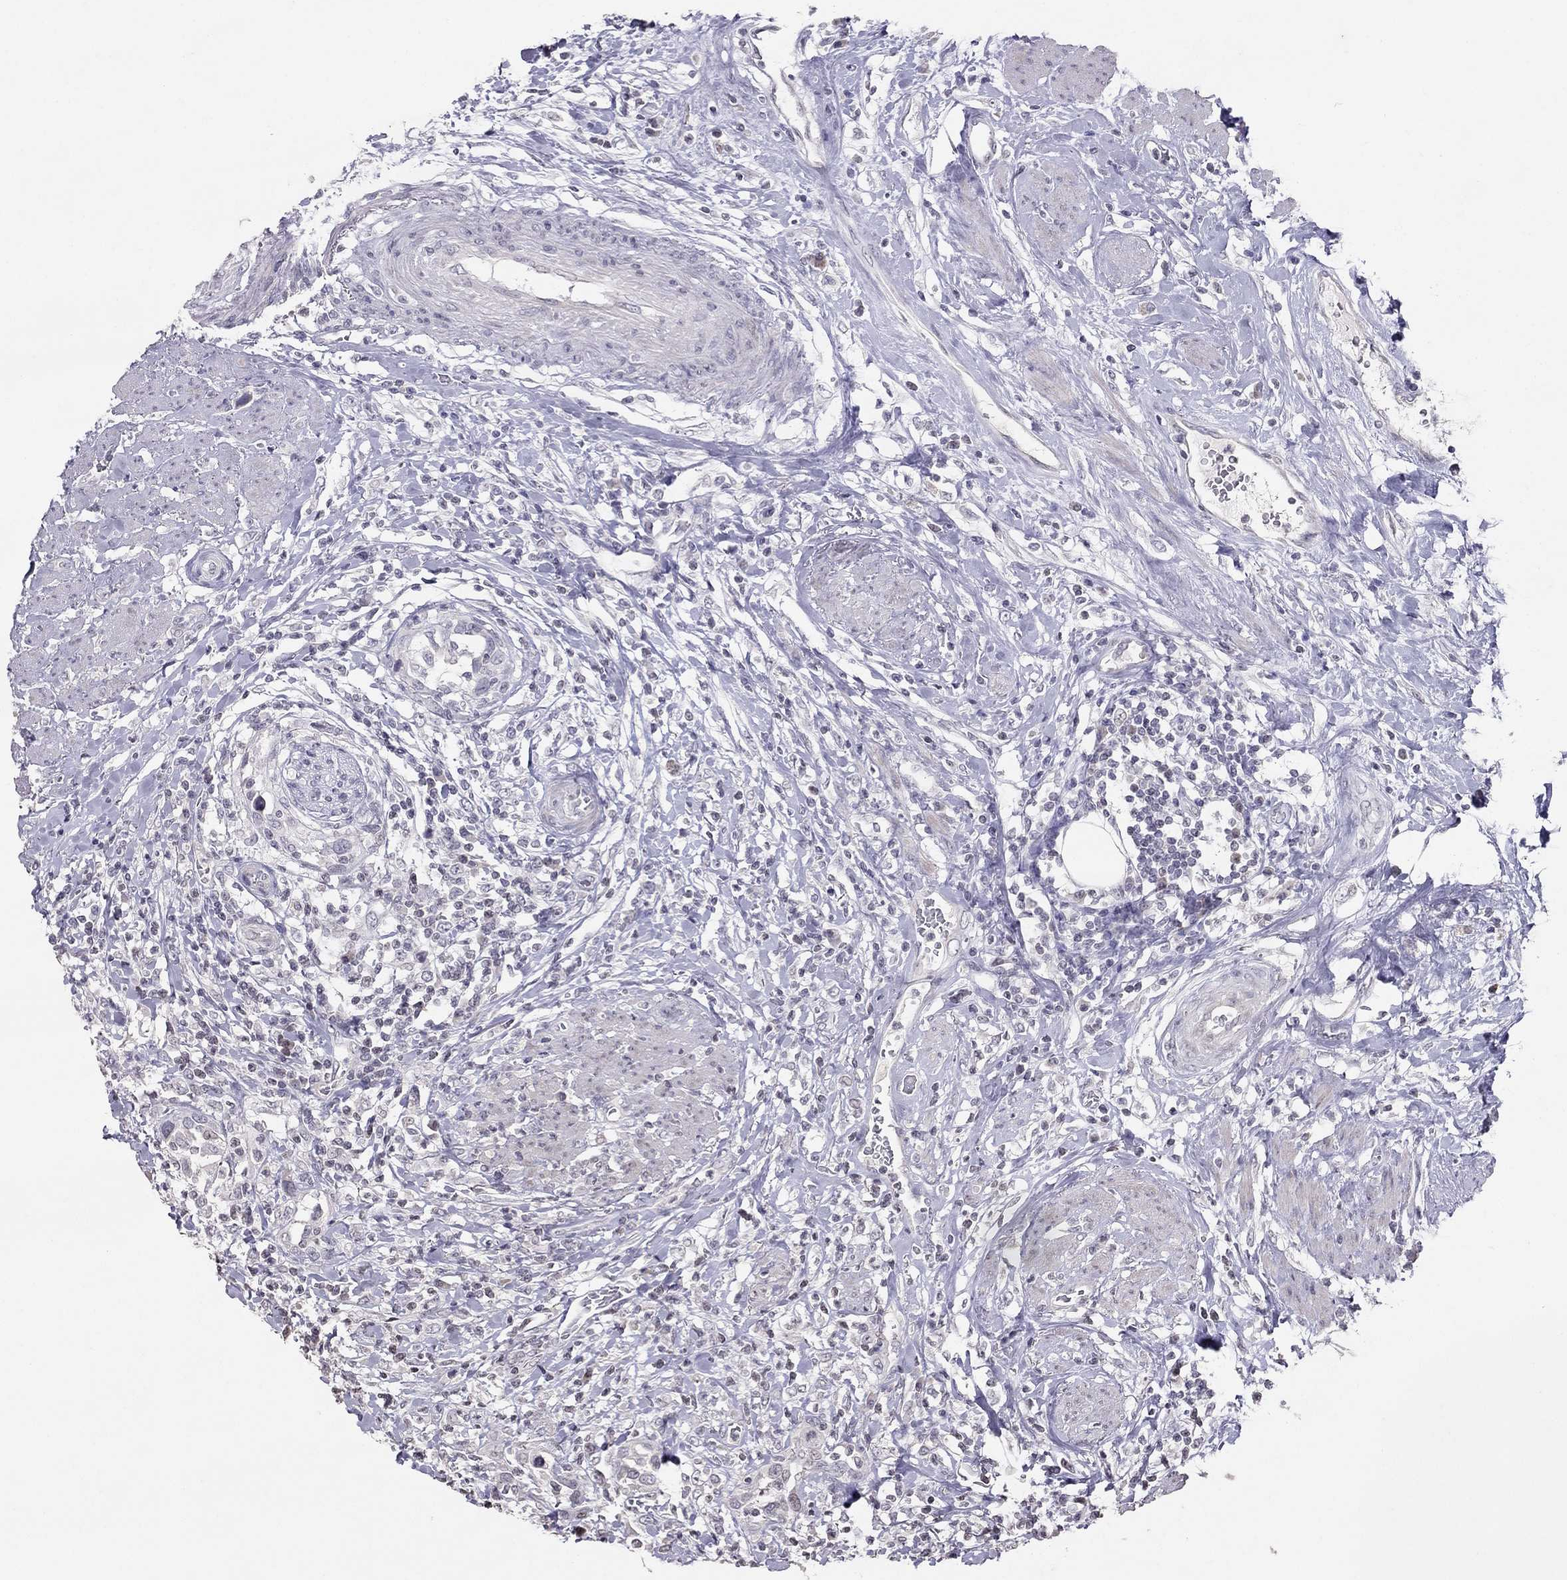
{"staining": {"intensity": "negative", "quantity": "none", "location": "none"}, "tissue": "urothelial cancer", "cell_type": "Tumor cells", "image_type": "cancer", "snomed": [{"axis": "morphology", "description": "Urothelial carcinoma, NOS"}, {"axis": "morphology", "description": "Urothelial carcinoma, High grade"}, {"axis": "topography", "description": "Urinary bladder"}], "caption": "Immunohistochemistry (IHC) micrograph of human urothelial cancer stained for a protein (brown), which shows no staining in tumor cells.", "gene": "TSHB", "patient": {"sex": "female", "age": 64}}